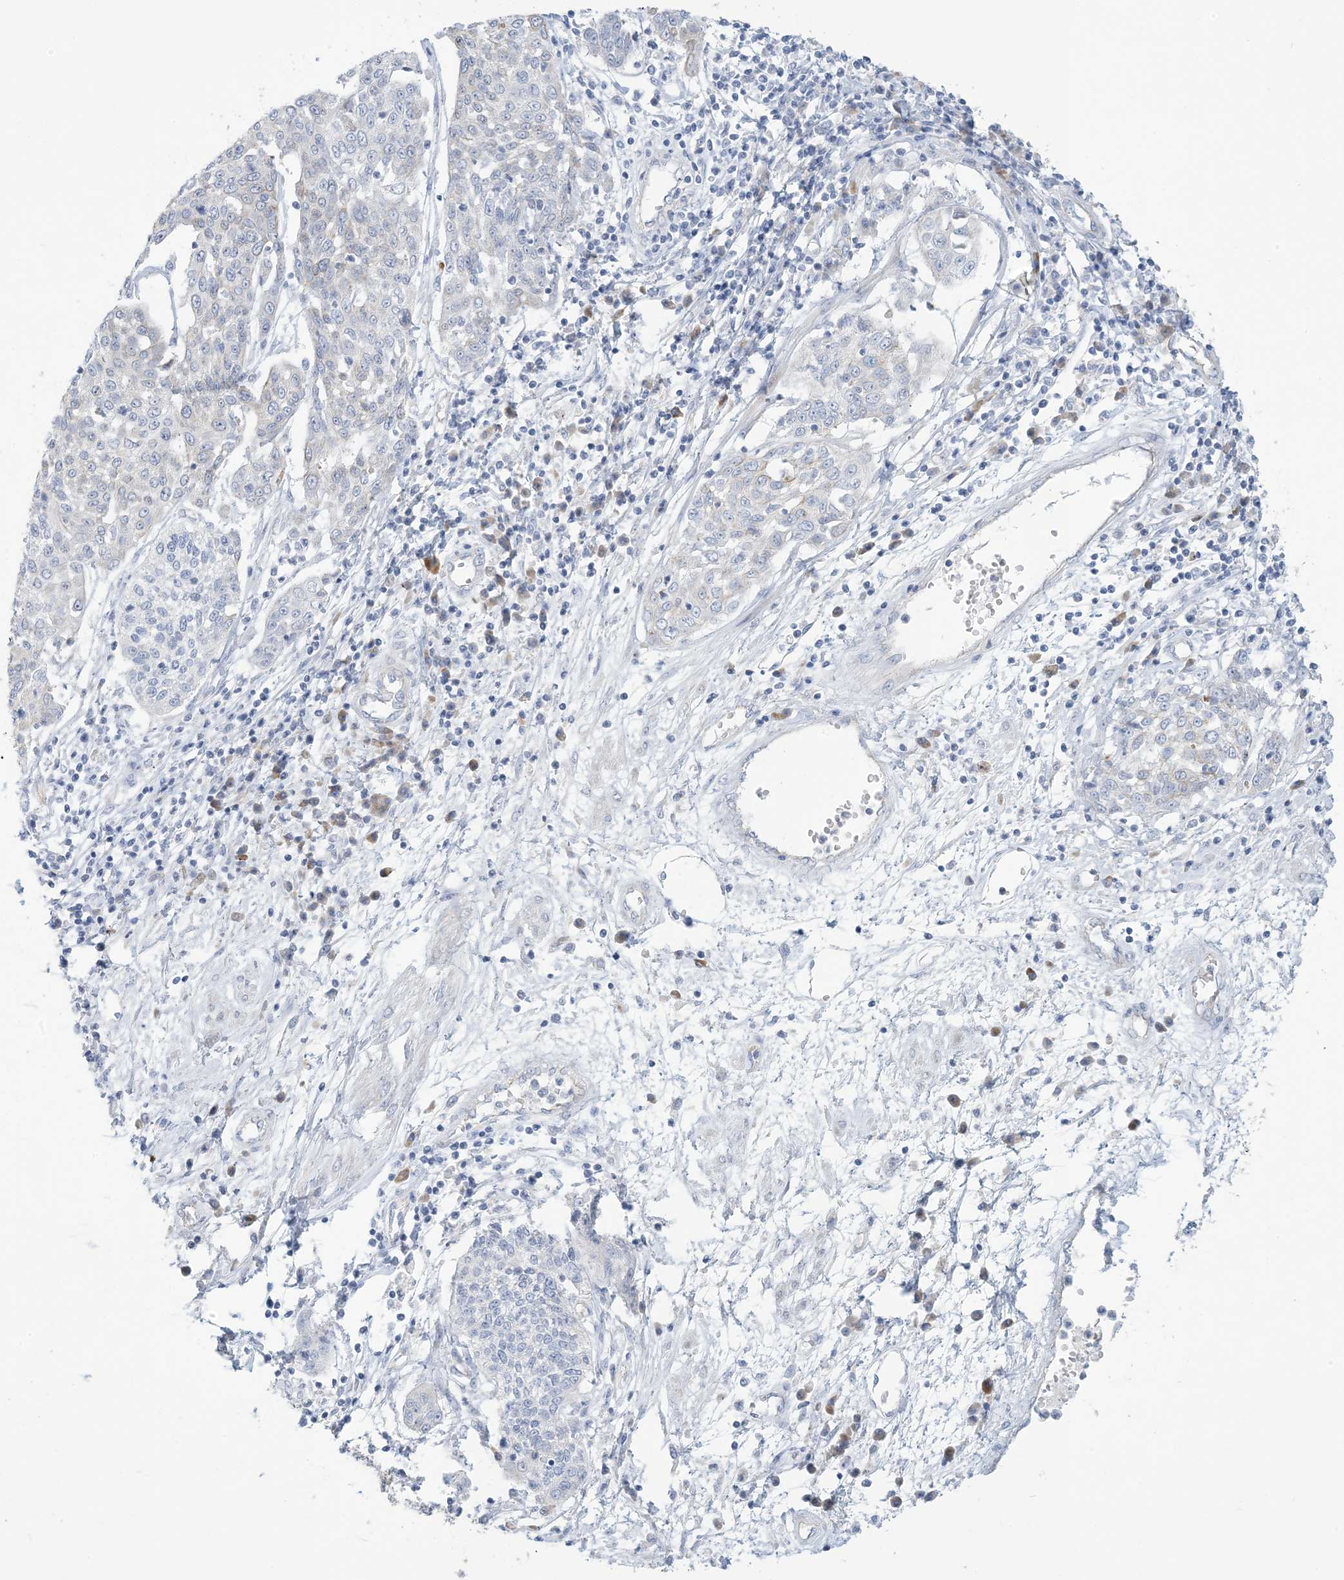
{"staining": {"intensity": "negative", "quantity": "none", "location": "none"}, "tissue": "cervical cancer", "cell_type": "Tumor cells", "image_type": "cancer", "snomed": [{"axis": "morphology", "description": "Squamous cell carcinoma, NOS"}, {"axis": "topography", "description": "Cervix"}], "caption": "There is no significant positivity in tumor cells of cervical cancer.", "gene": "XIRP2", "patient": {"sex": "female", "age": 34}}